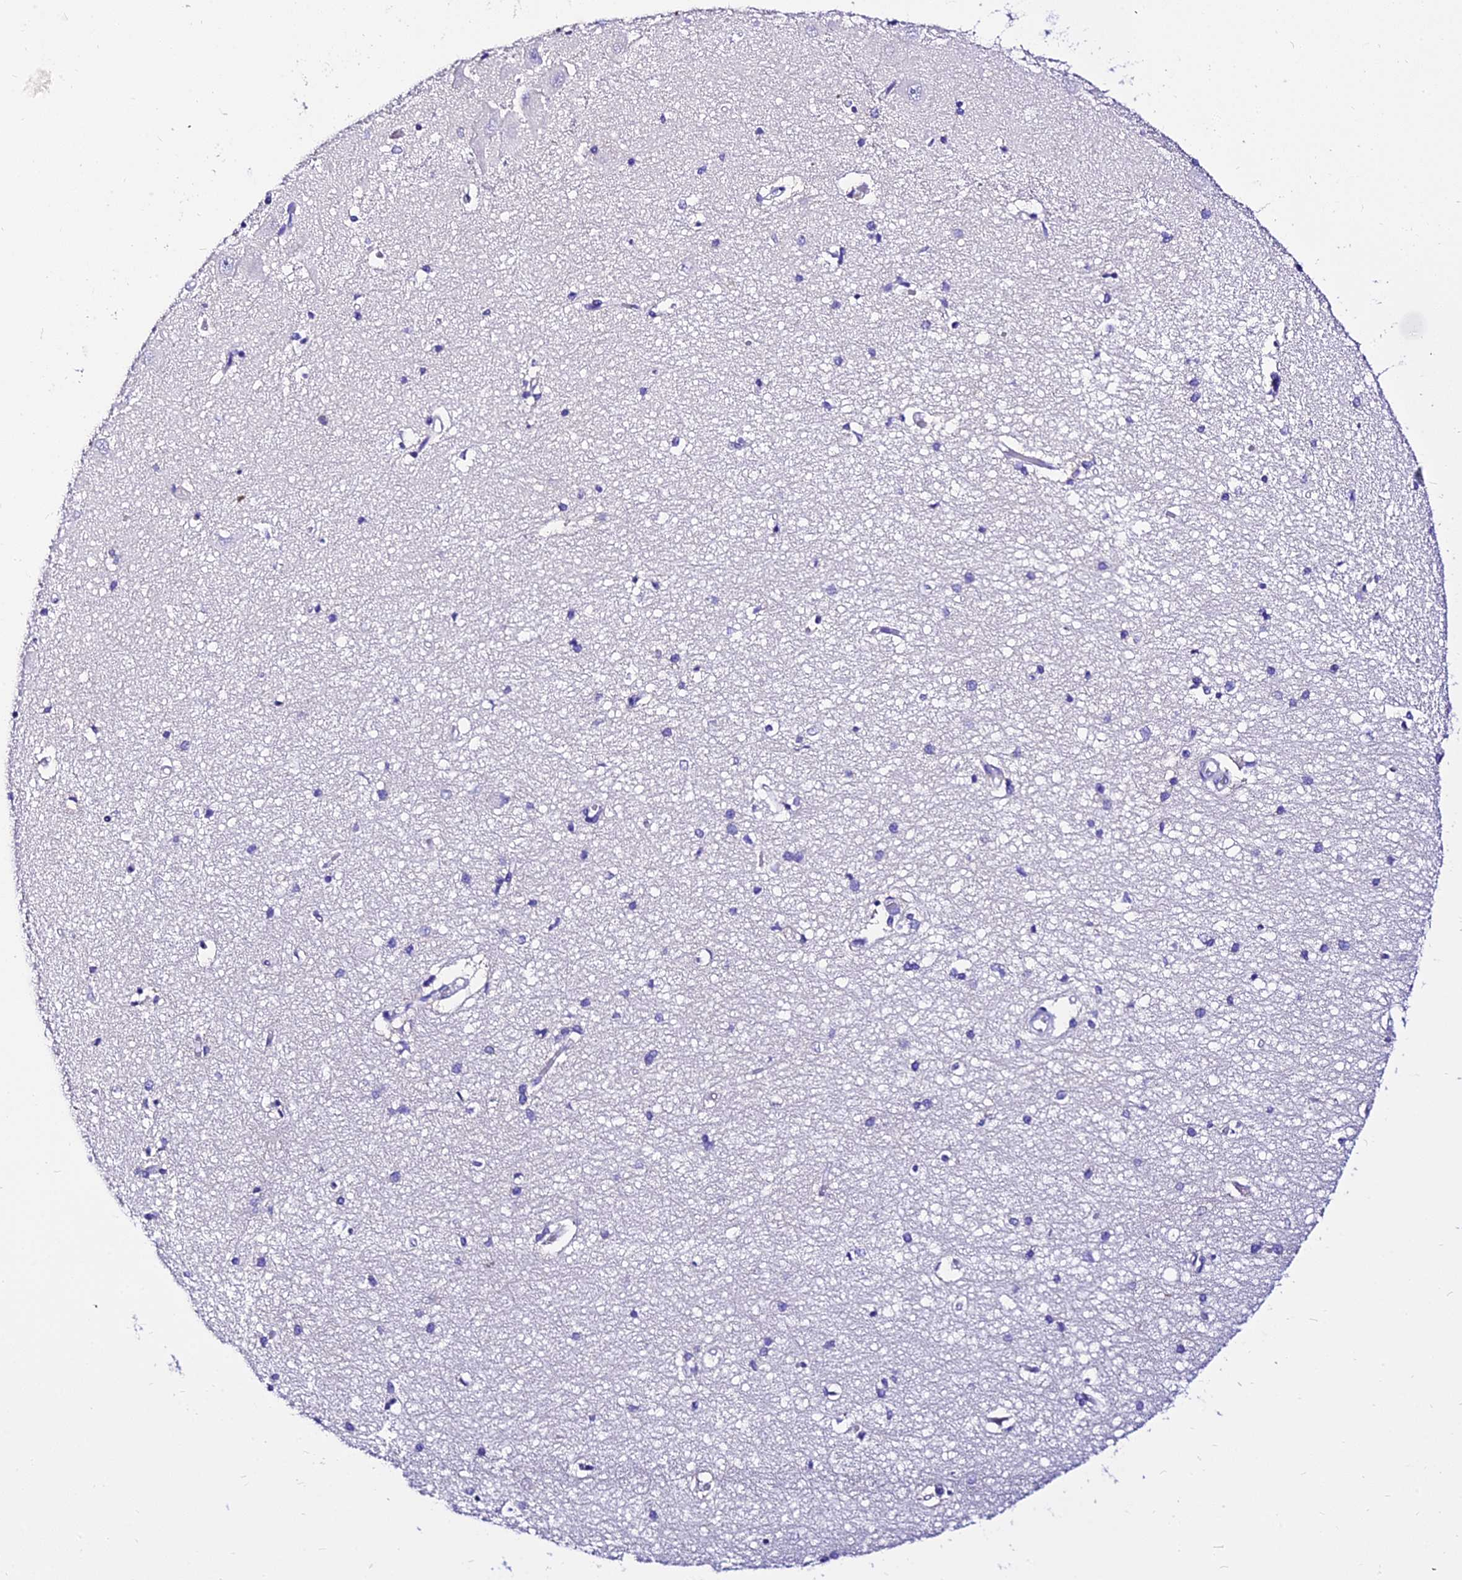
{"staining": {"intensity": "negative", "quantity": "none", "location": "none"}, "tissue": "hippocampus", "cell_type": "Glial cells", "image_type": "normal", "snomed": [{"axis": "morphology", "description": "Normal tissue, NOS"}, {"axis": "topography", "description": "Hippocampus"}], "caption": "Immunohistochemical staining of unremarkable human hippocampus demonstrates no significant positivity in glial cells.", "gene": "DEFB106A", "patient": {"sex": "male", "age": 45}}